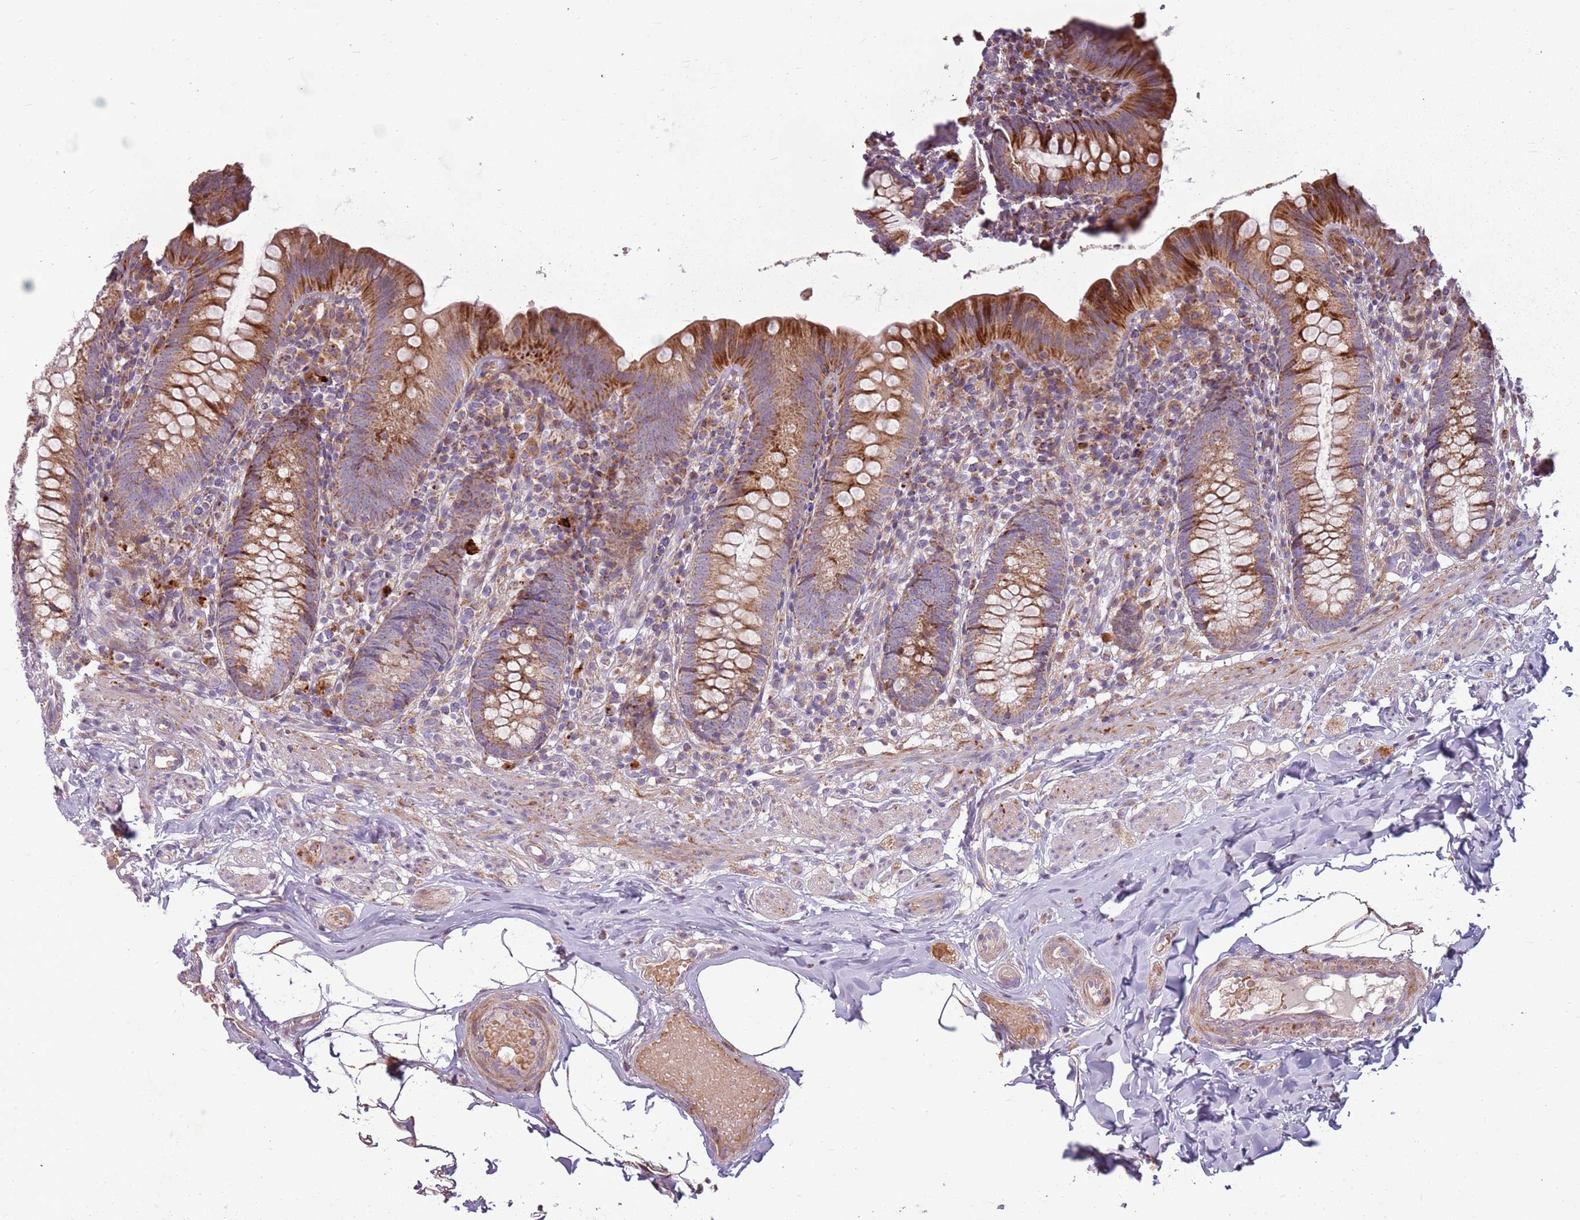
{"staining": {"intensity": "strong", "quantity": ">75%", "location": "cytoplasmic/membranous"}, "tissue": "appendix", "cell_type": "Glandular cells", "image_type": "normal", "snomed": [{"axis": "morphology", "description": "Normal tissue, NOS"}, {"axis": "topography", "description": "Appendix"}], "caption": "Immunohistochemical staining of benign human appendix reveals >75% levels of strong cytoplasmic/membranous protein staining in about >75% of glandular cells.", "gene": "ZNF530", "patient": {"sex": "male", "age": 55}}